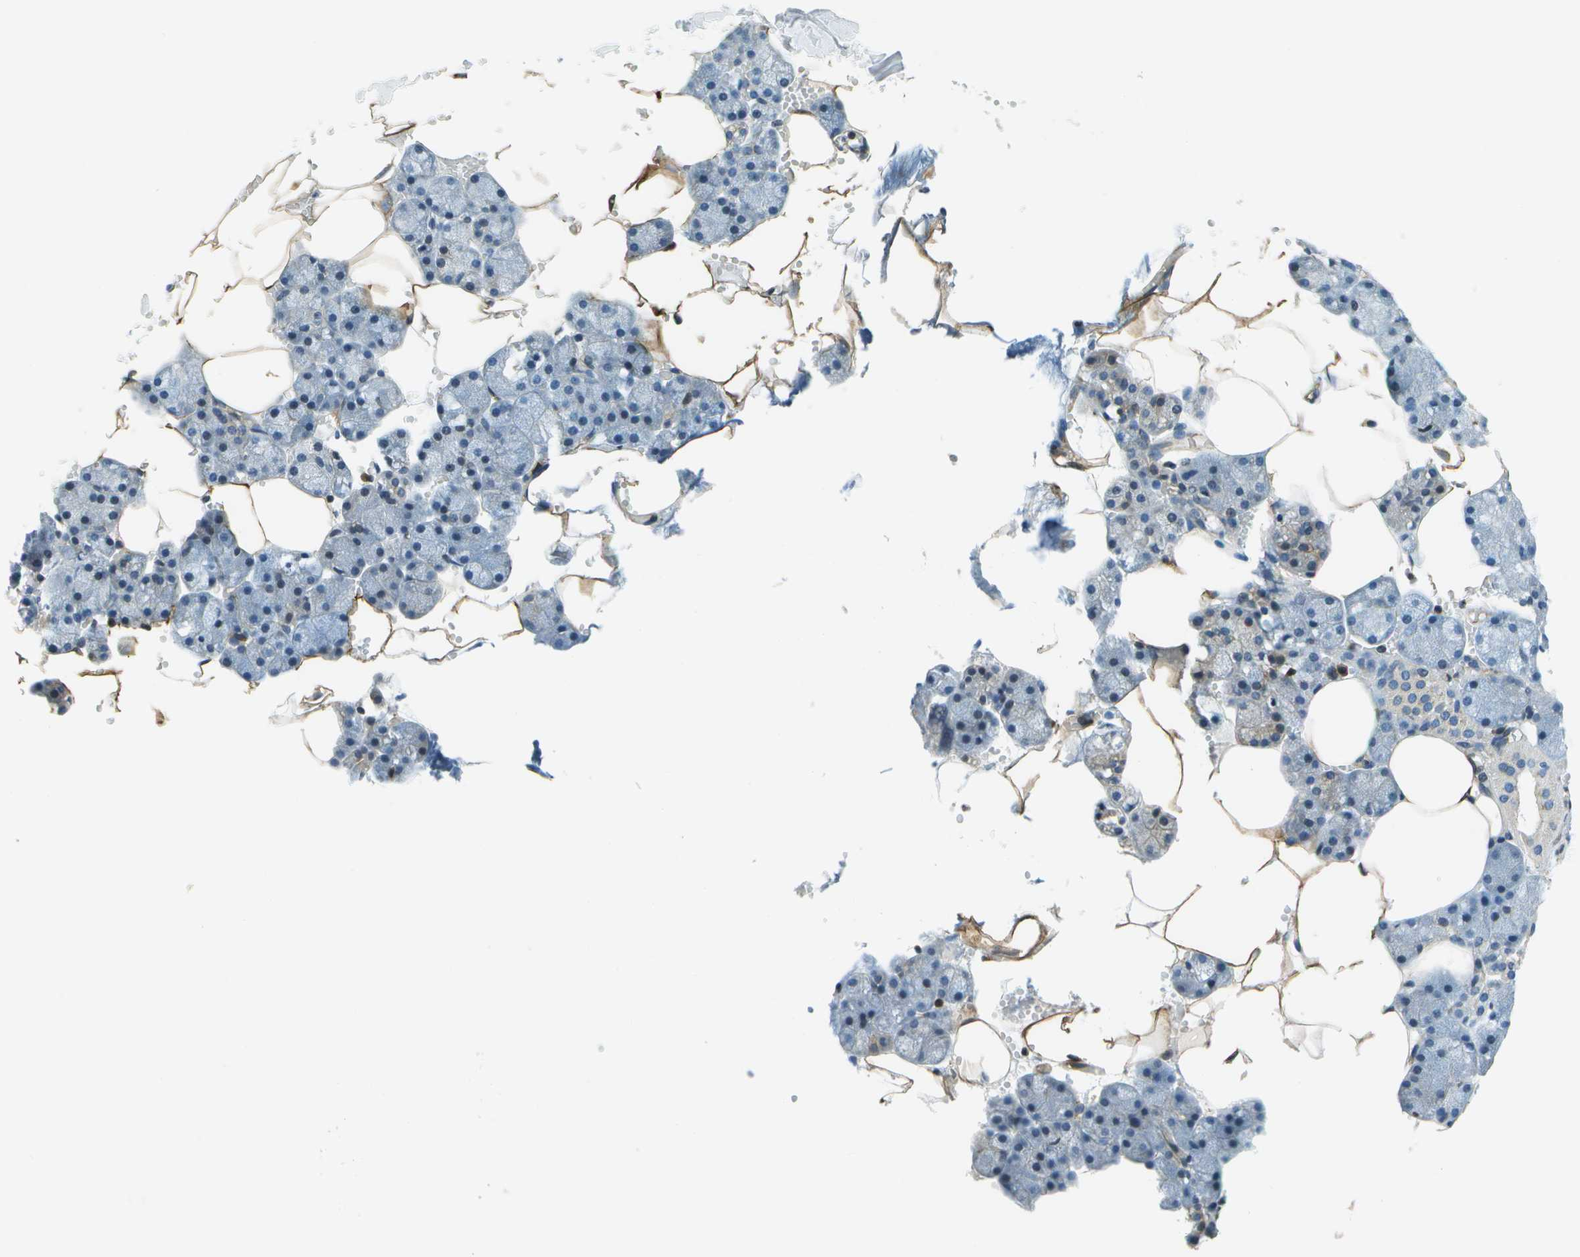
{"staining": {"intensity": "moderate", "quantity": "<25%", "location": "cytoplasmic/membranous"}, "tissue": "salivary gland", "cell_type": "Glandular cells", "image_type": "normal", "snomed": [{"axis": "morphology", "description": "Normal tissue, NOS"}, {"axis": "topography", "description": "Salivary gland"}], "caption": "Immunohistochemical staining of unremarkable human salivary gland demonstrates low levels of moderate cytoplasmic/membranous expression in approximately <25% of glandular cells.", "gene": "ESYT1", "patient": {"sex": "male", "age": 62}}